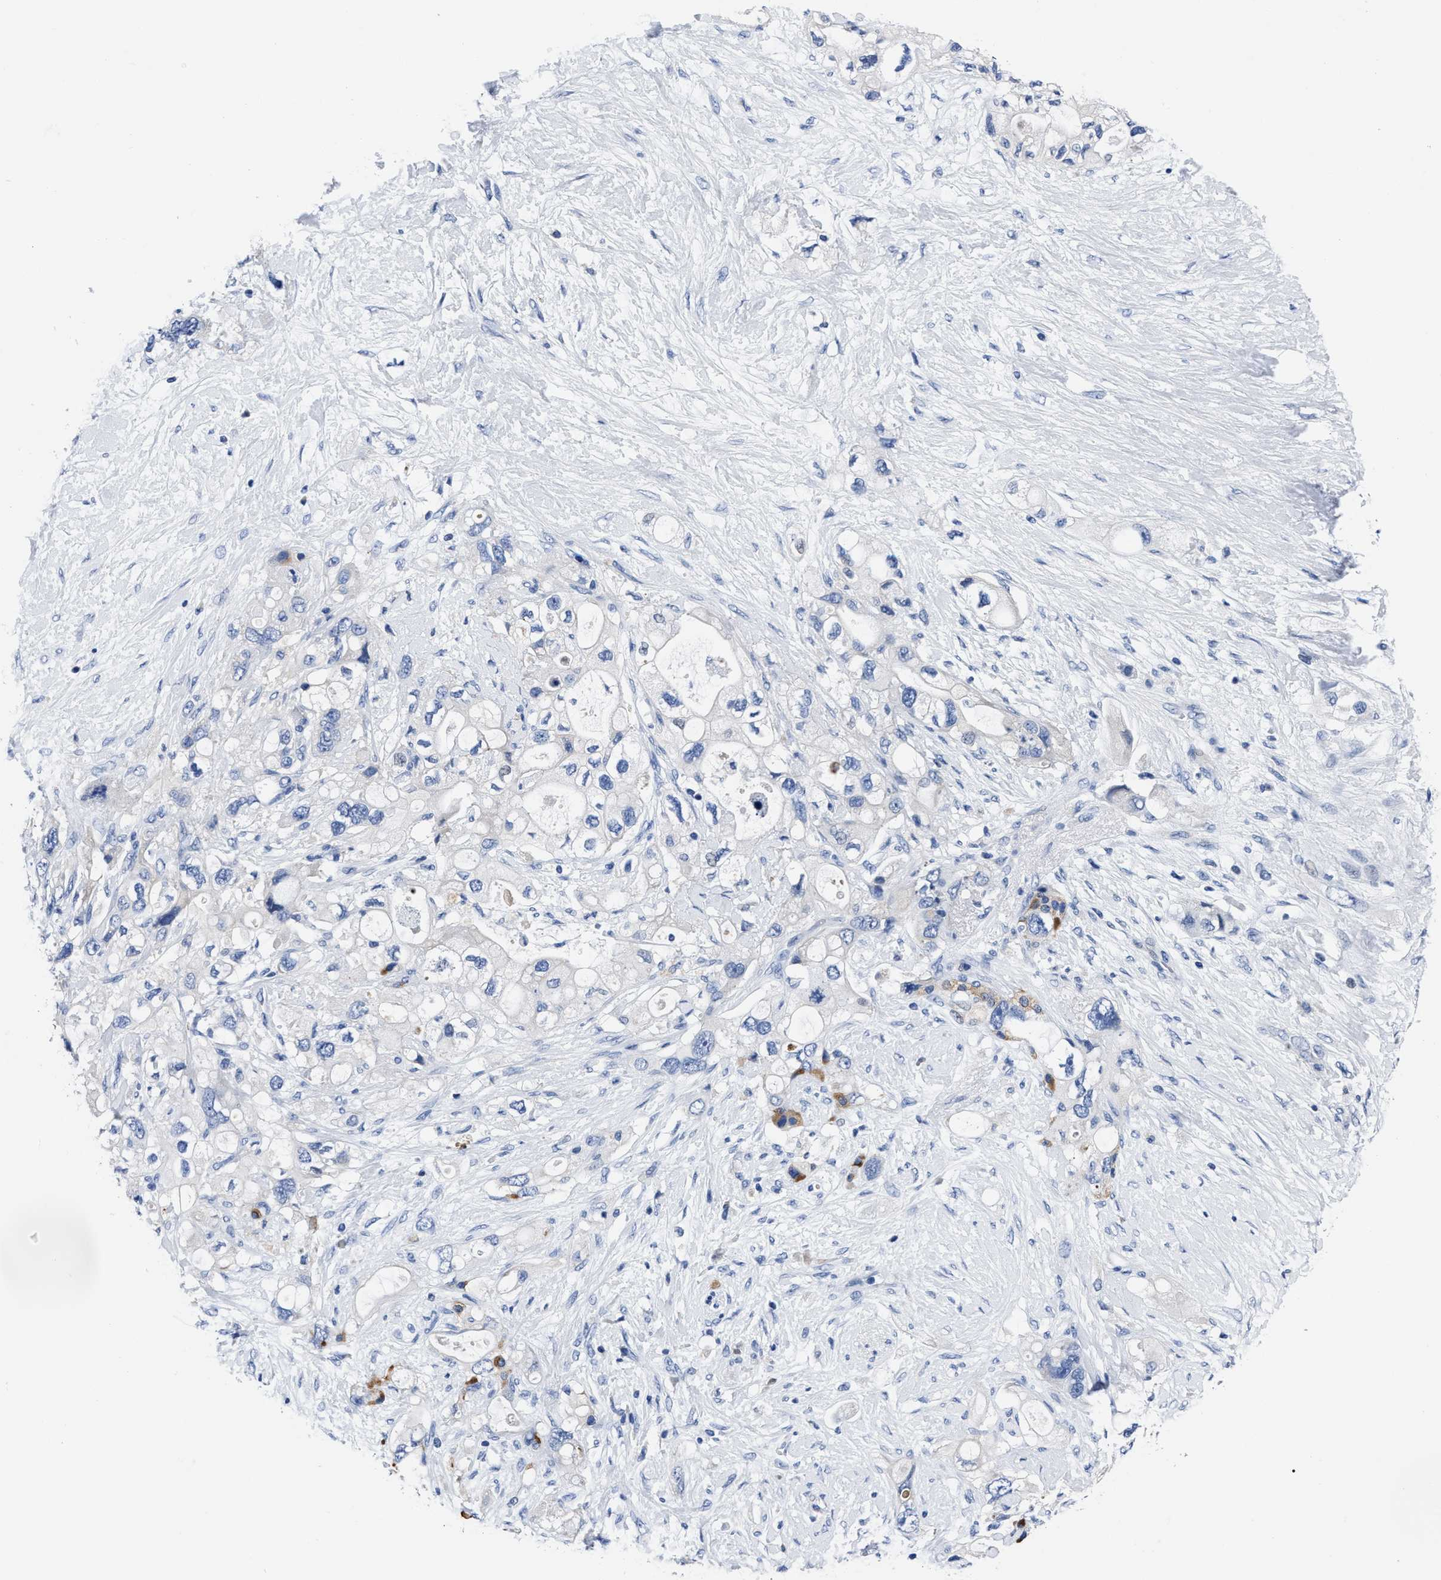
{"staining": {"intensity": "negative", "quantity": "none", "location": "none"}, "tissue": "pancreatic cancer", "cell_type": "Tumor cells", "image_type": "cancer", "snomed": [{"axis": "morphology", "description": "Adenocarcinoma, NOS"}, {"axis": "topography", "description": "Pancreas"}], "caption": "An image of human pancreatic adenocarcinoma is negative for staining in tumor cells. (Stains: DAB immunohistochemistry (IHC) with hematoxylin counter stain, Microscopy: brightfield microscopy at high magnification).", "gene": "MOV10L1", "patient": {"sex": "female", "age": 56}}